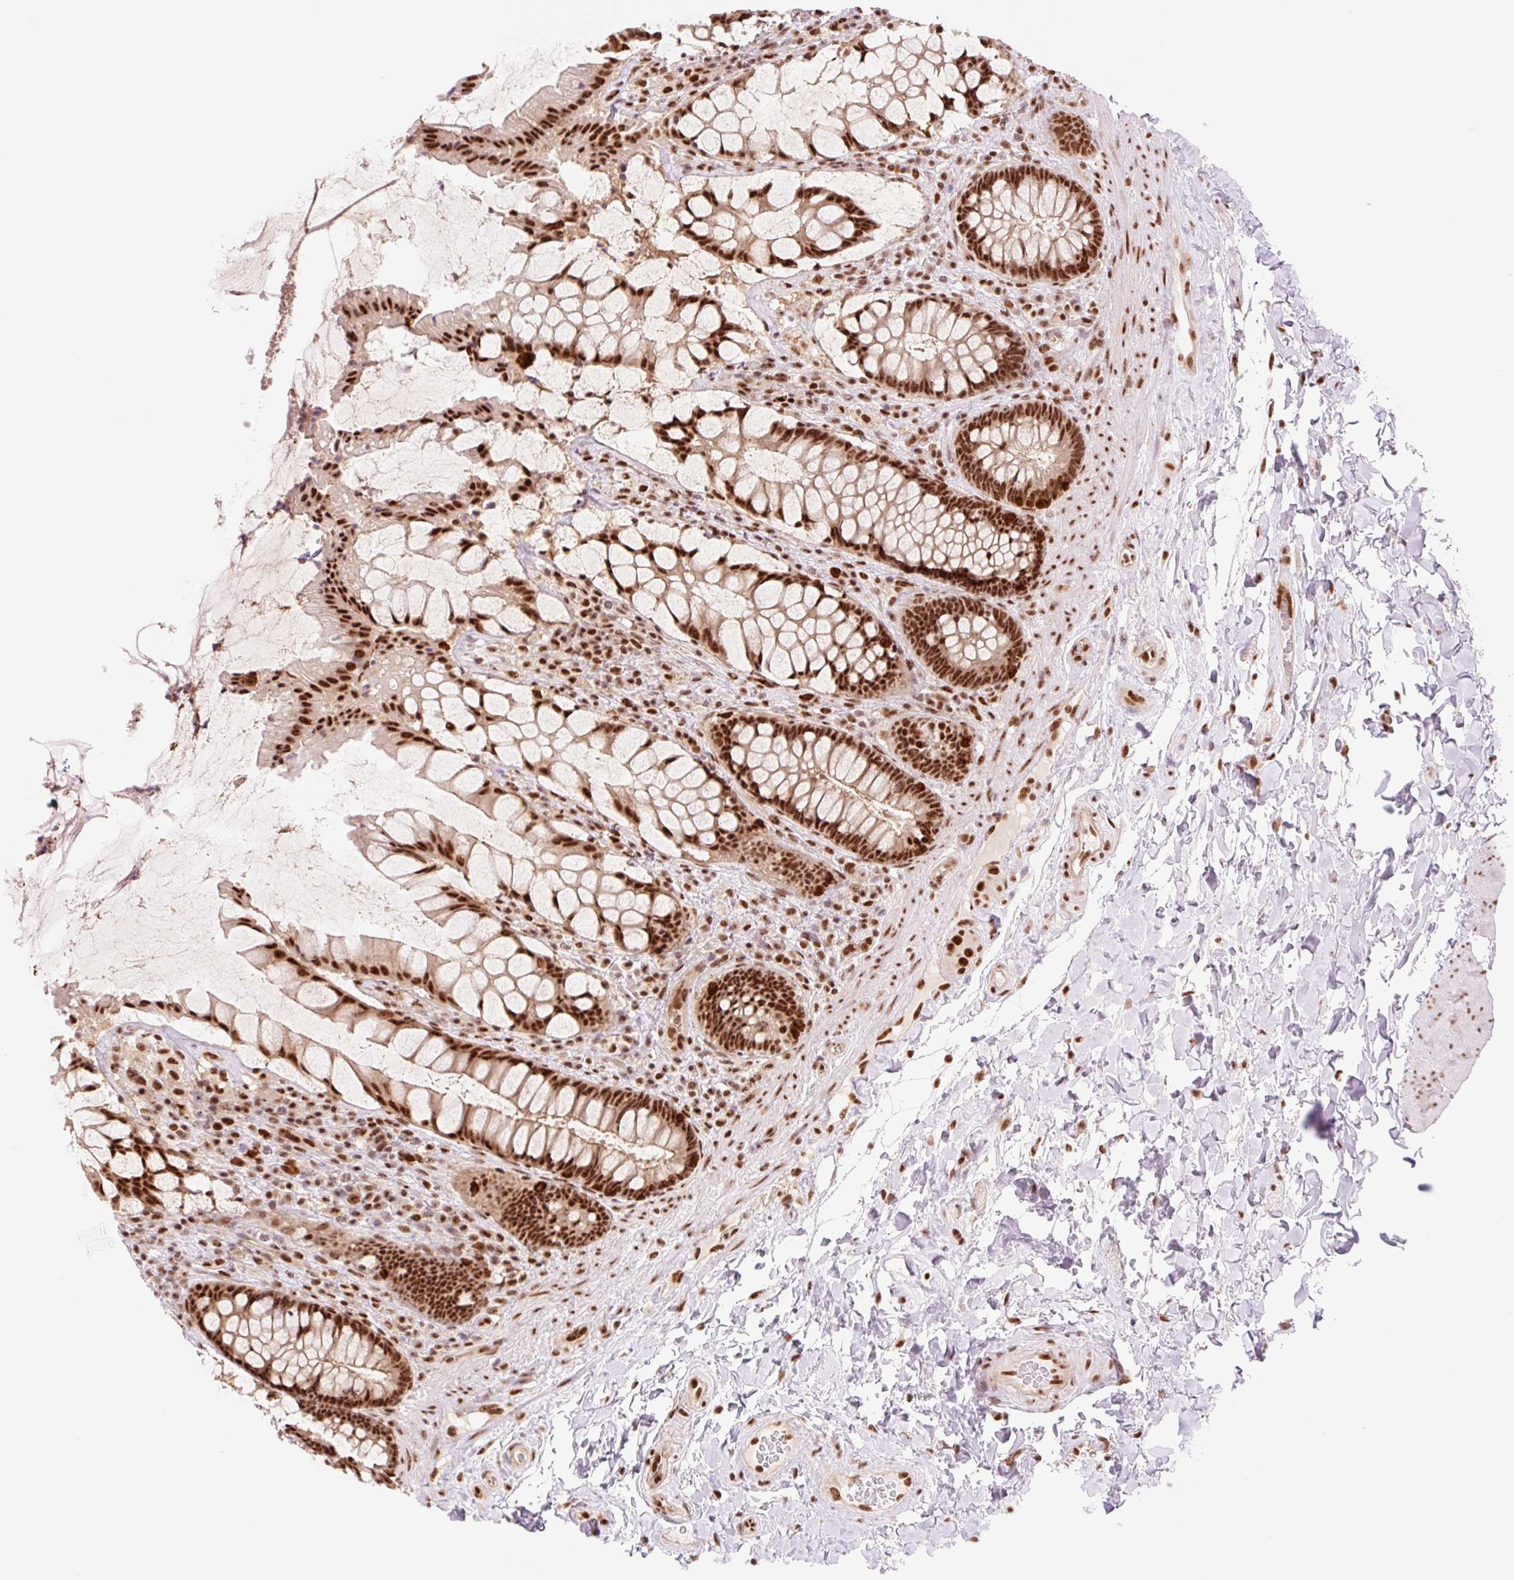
{"staining": {"intensity": "strong", "quantity": ">75%", "location": "nuclear"}, "tissue": "rectum", "cell_type": "Glandular cells", "image_type": "normal", "snomed": [{"axis": "morphology", "description": "Normal tissue, NOS"}, {"axis": "topography", "description": "Rectum"}], "caption": "Rectum was stained to show a protein in brown. There is high levels of strong nuclear staining in about >75% of glandular cells. (DAB = brown stain, brightfield microscopy at high magnification).", "gene": "PRDM11", "patient": {"sex": "female", "age": 58}}